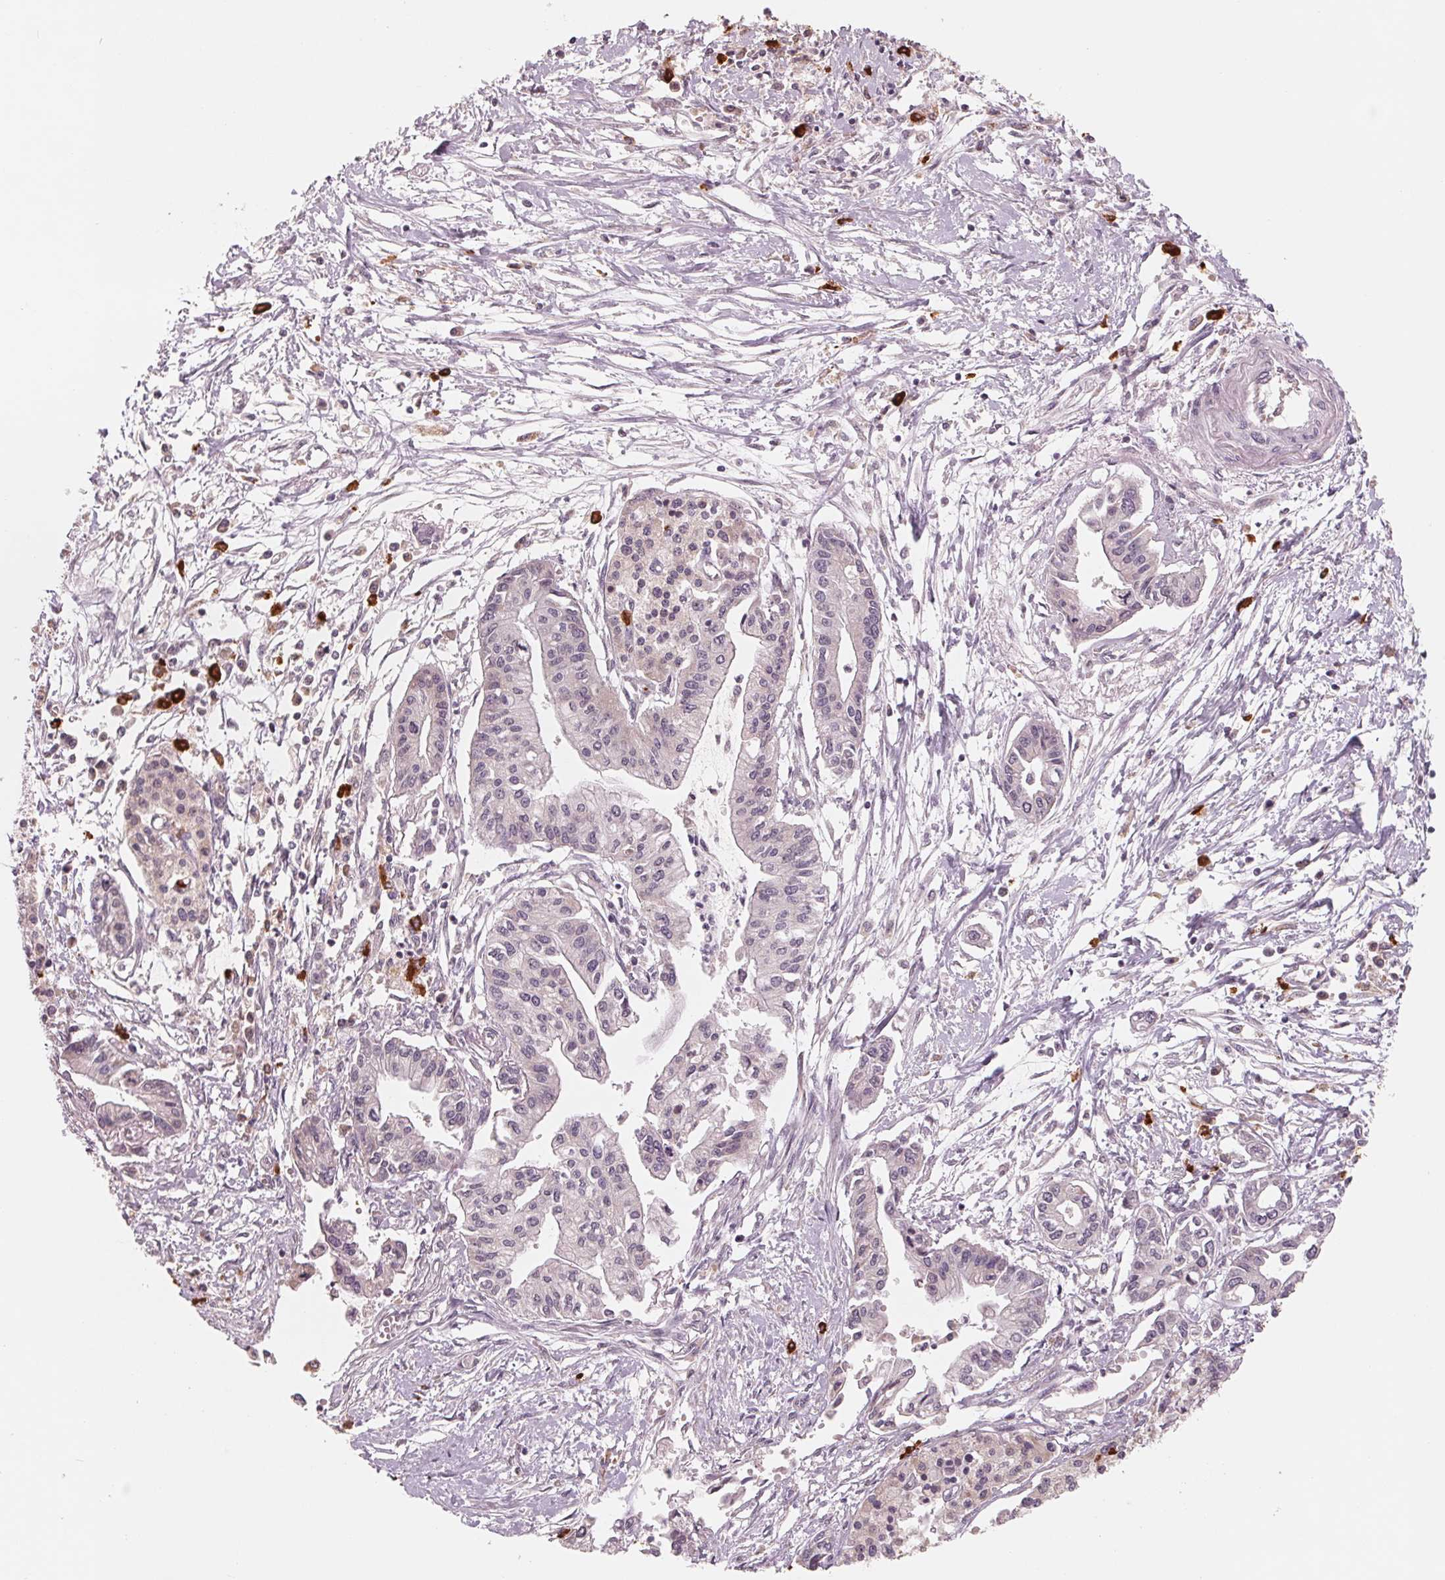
{"staining": {"intensity": "negative", "quantity": "none", "location": "none"}, "tissue": "pancreatic cancer", "cell_type": "Tumor cells", "image_type": "cancer", "snomed": [{"axis": "morphology", "description": "Adenocarcinoma, NOS"}, {"axis": "topography", "description": "Pancreas"}], "caption": "DAB (3,3'-diaminobenzidine) immunohistochemical staining of human pancreatic adenocarcinoma displays no significant staining in tumor cells. (Stains: DAB (3,3'-diaminobenzidine) immunohistochemistry with hematoxylin counter stain, Microscopy: brightfield microscopy at high magnification).", "gene": "GIGYF2", "patient": {"sex": "male", "age": 60}}